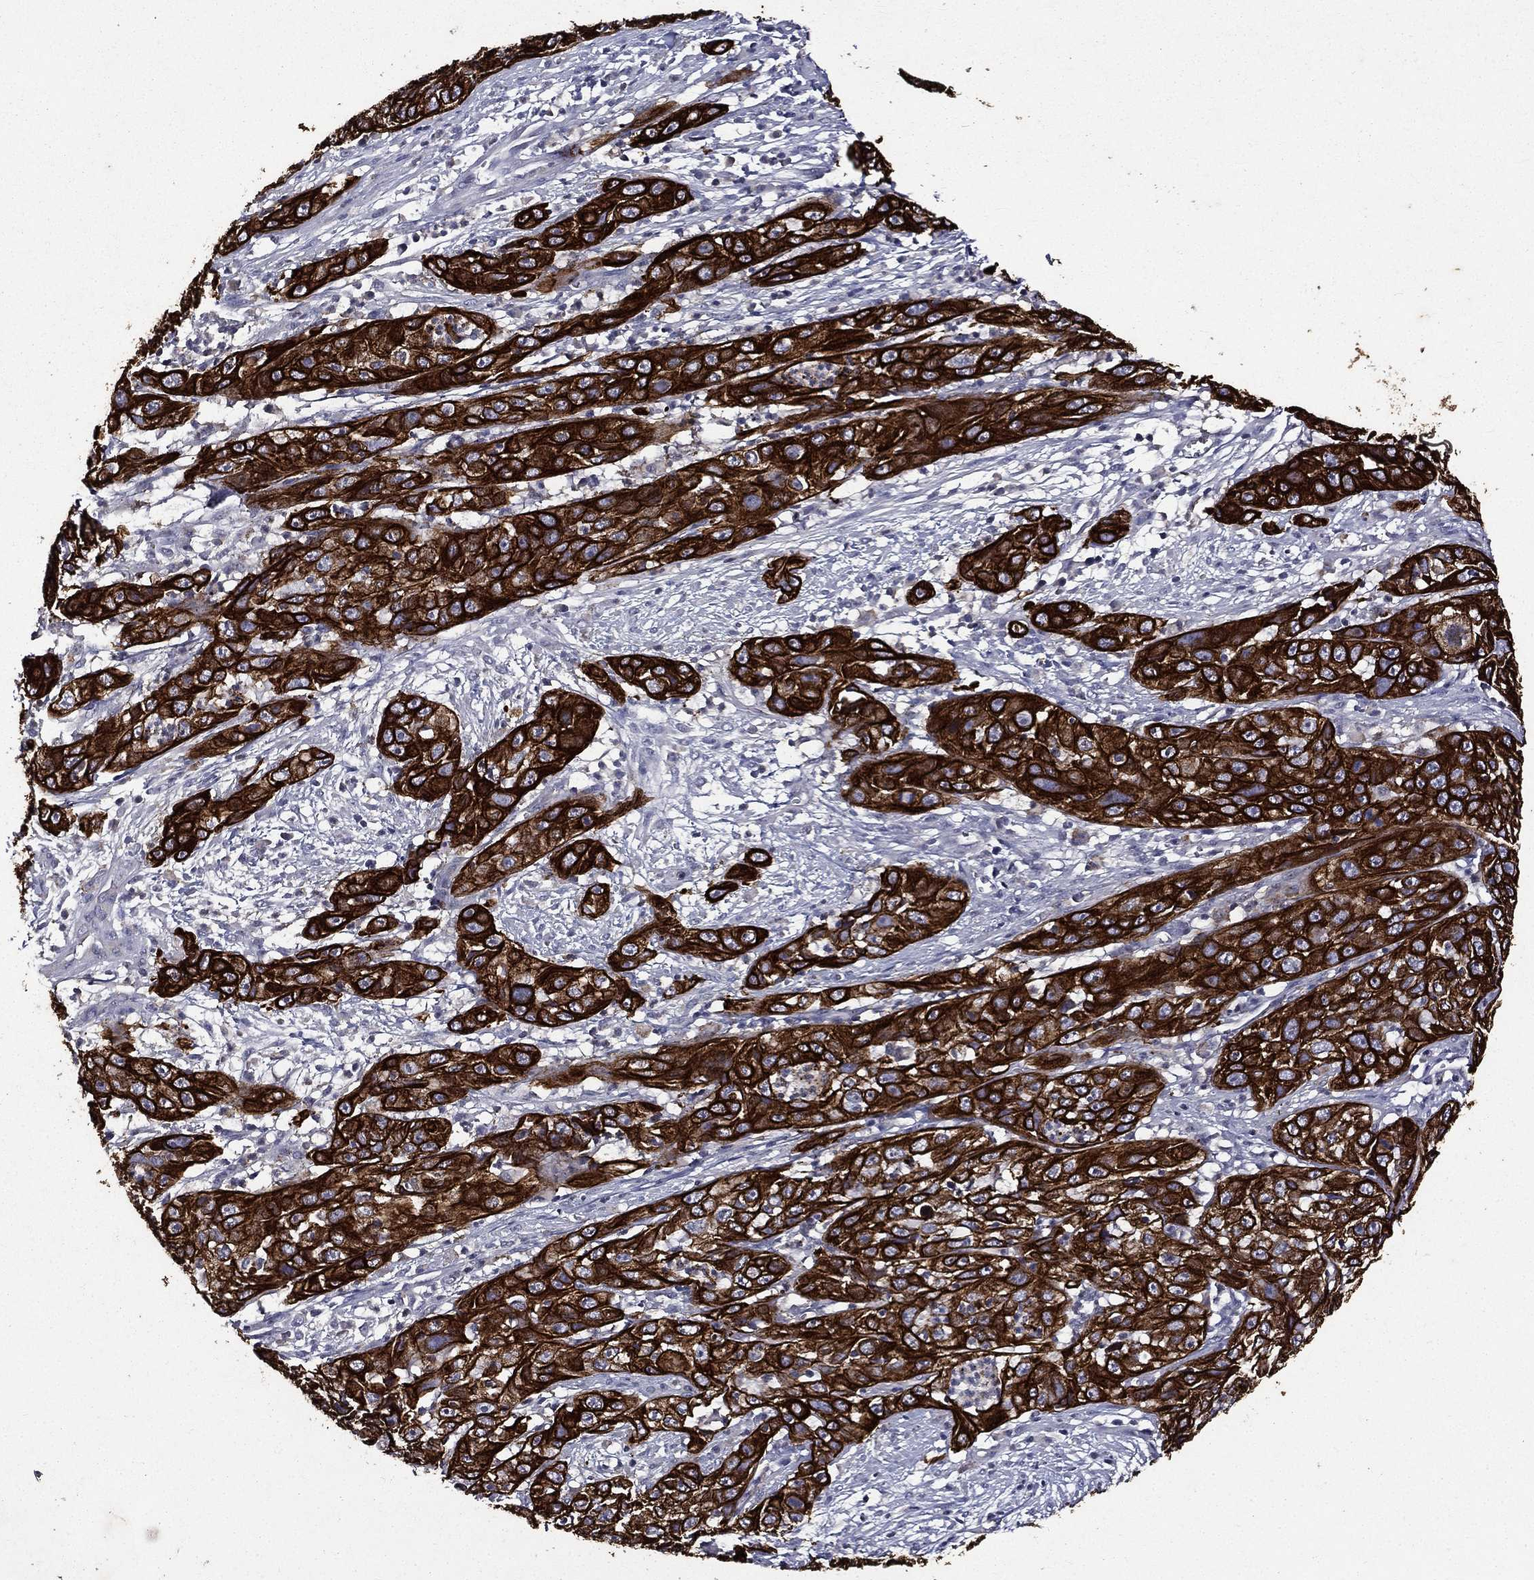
{"staining": {"intensity": "strong", "quantity": ">75%", "location": "cytoplasmic/membranous"}, "tissue": "cervical cancer", "cell_type": "Tumor cells", "image_type": "cancer", "snomed": [{"axis": "morphology", "description": "Squamous cell carcinoma, NOS"}, {"axis": "topography", "description": "Cervix"}], "caption": "Immunohistochemical staining of human squamous cell carcinoma (cervical) shows strong cytoplasmic/membranous protein expression in approximately >75% of tumor cells.", "gene": "KRT7", "patient": {"sex": "female", "age": 32}}